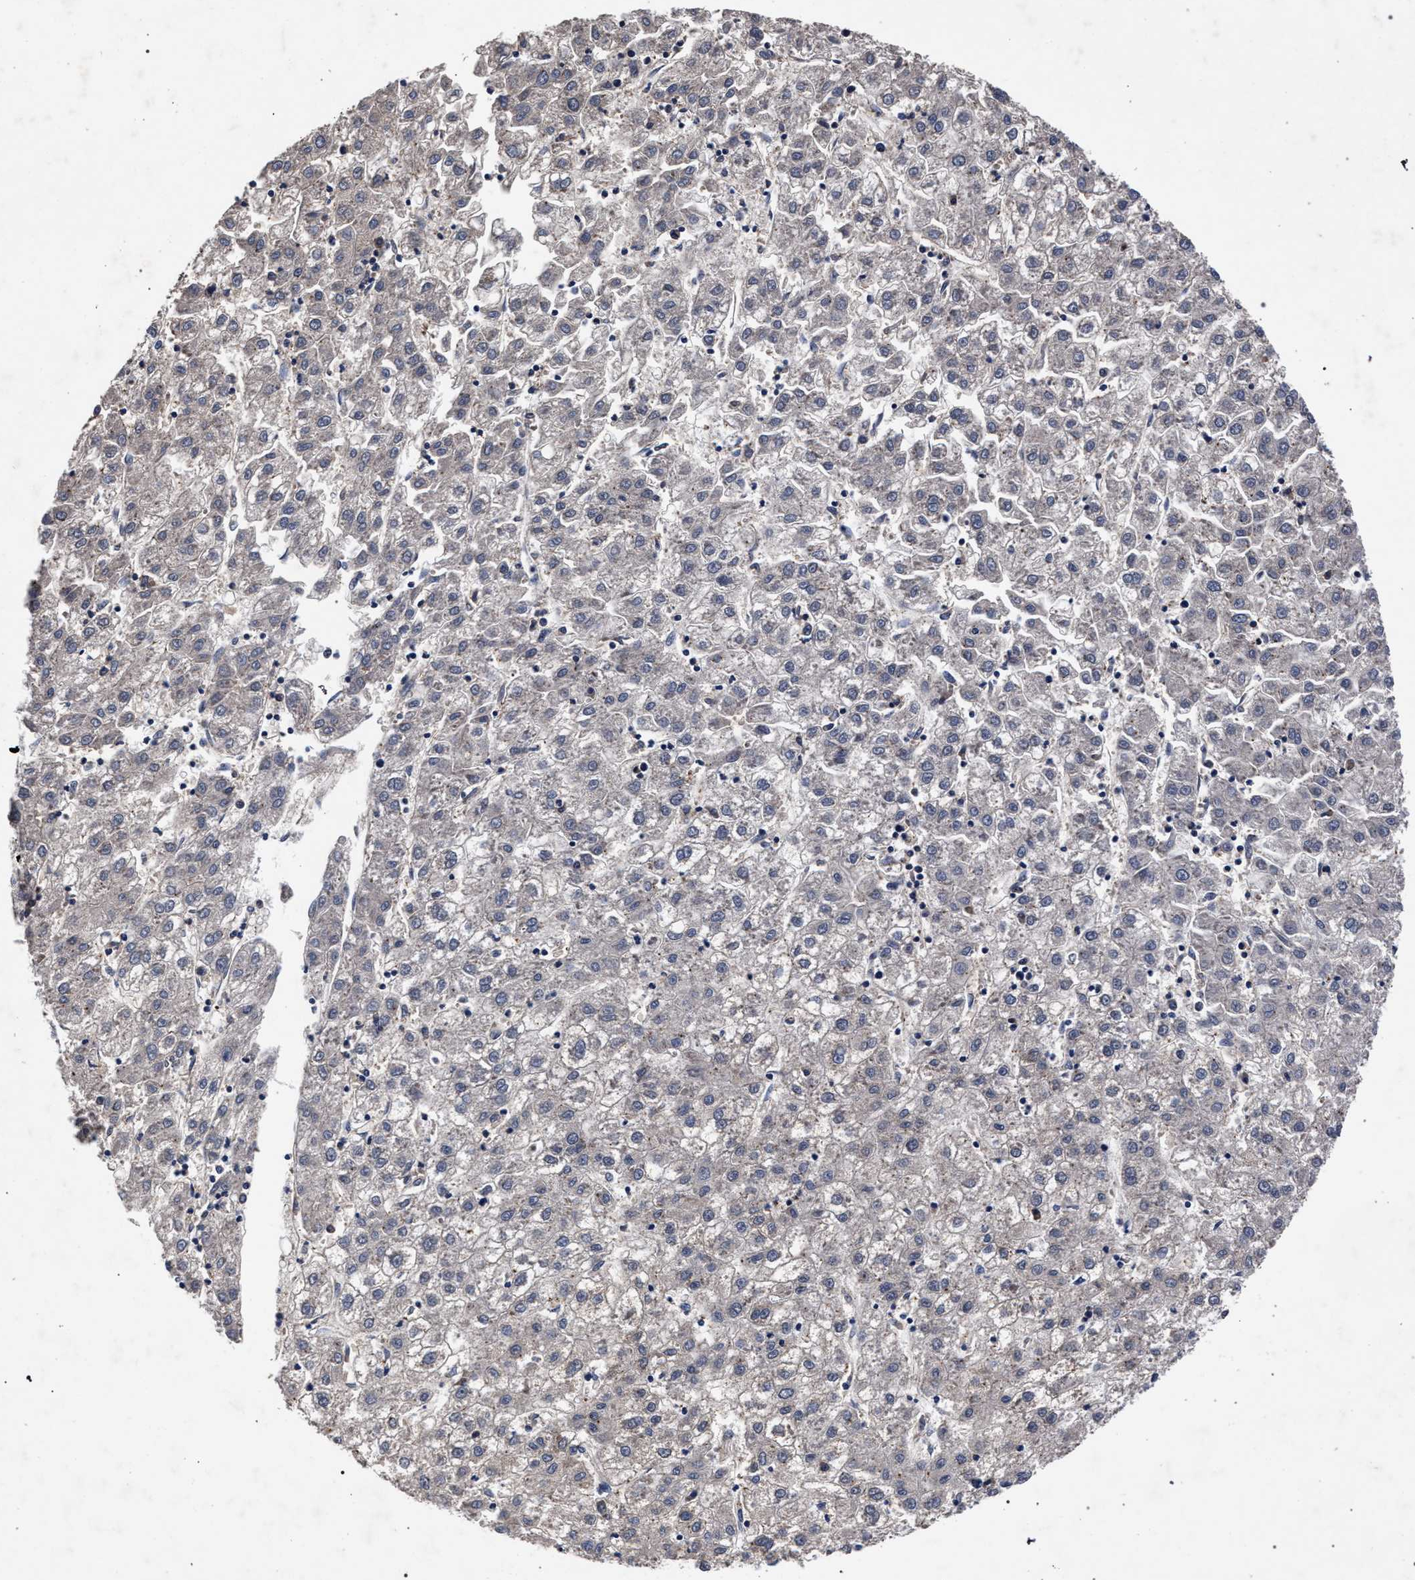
{"staining": {"intensity": "negative", "quantity": "none", "location": "none"}, "tissue": "liver cancer", "cell_type": "Tumor cells", "image_type": "cancer", "snomed": [{"axis": "morphology", "description": "Carcinoma, Hepatocellular, NOS"}, {"axis": "topography", "description": "Liver"}], "caption": "The image displays no staining of tumor cells in liver cancer (hepatocellular carcinoma). The staining was performed using DAB (3,3'-diaminobenzidine) to visualize the protein expression in brown, while the nuclei were stained in blue with hematoxylin (Magnification: 20x).", "gene": "CFAP95", "patient": {"sex": "male", "age": 72}}